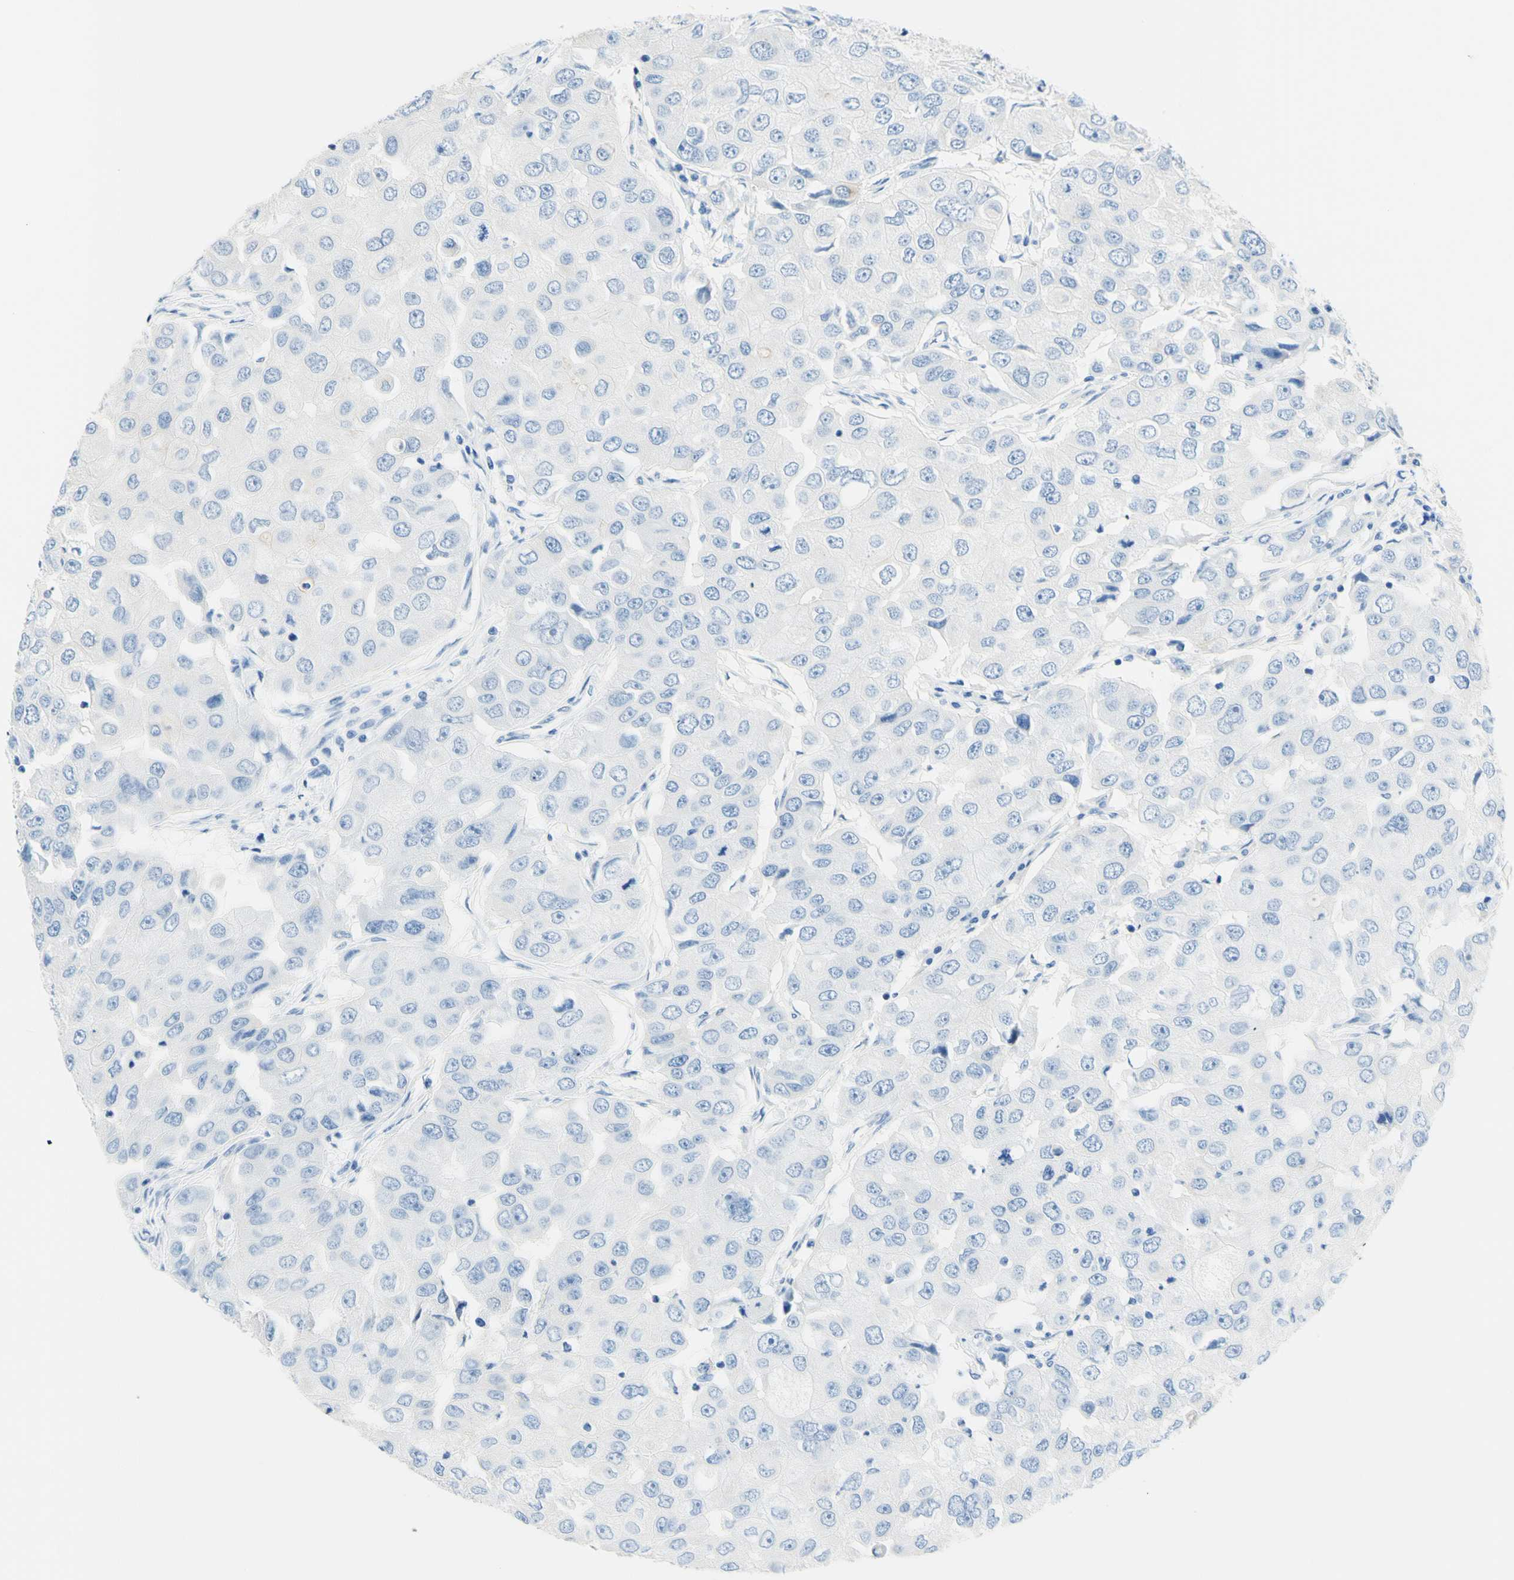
{"staining": {"intensity": "negative", "quantity": "none", "location": "none"}, "tissue": "breast cancer", "cell_type": "Tumor cells", "image_type": "cancer", "snomed": [{"axis": "morphology", "description": "Duct carcinoma"}, {"axis": "topography", "description": "Breast"}], "caption": "High power microscopy micrograph of an immunohistochemistry (IHC) image of breast cancer (infiltrating ductal carcinoma), revealing no significant expression in tumor cells.", "gene": "HPCA", "patient": {"sex": "female", "age": 27}}